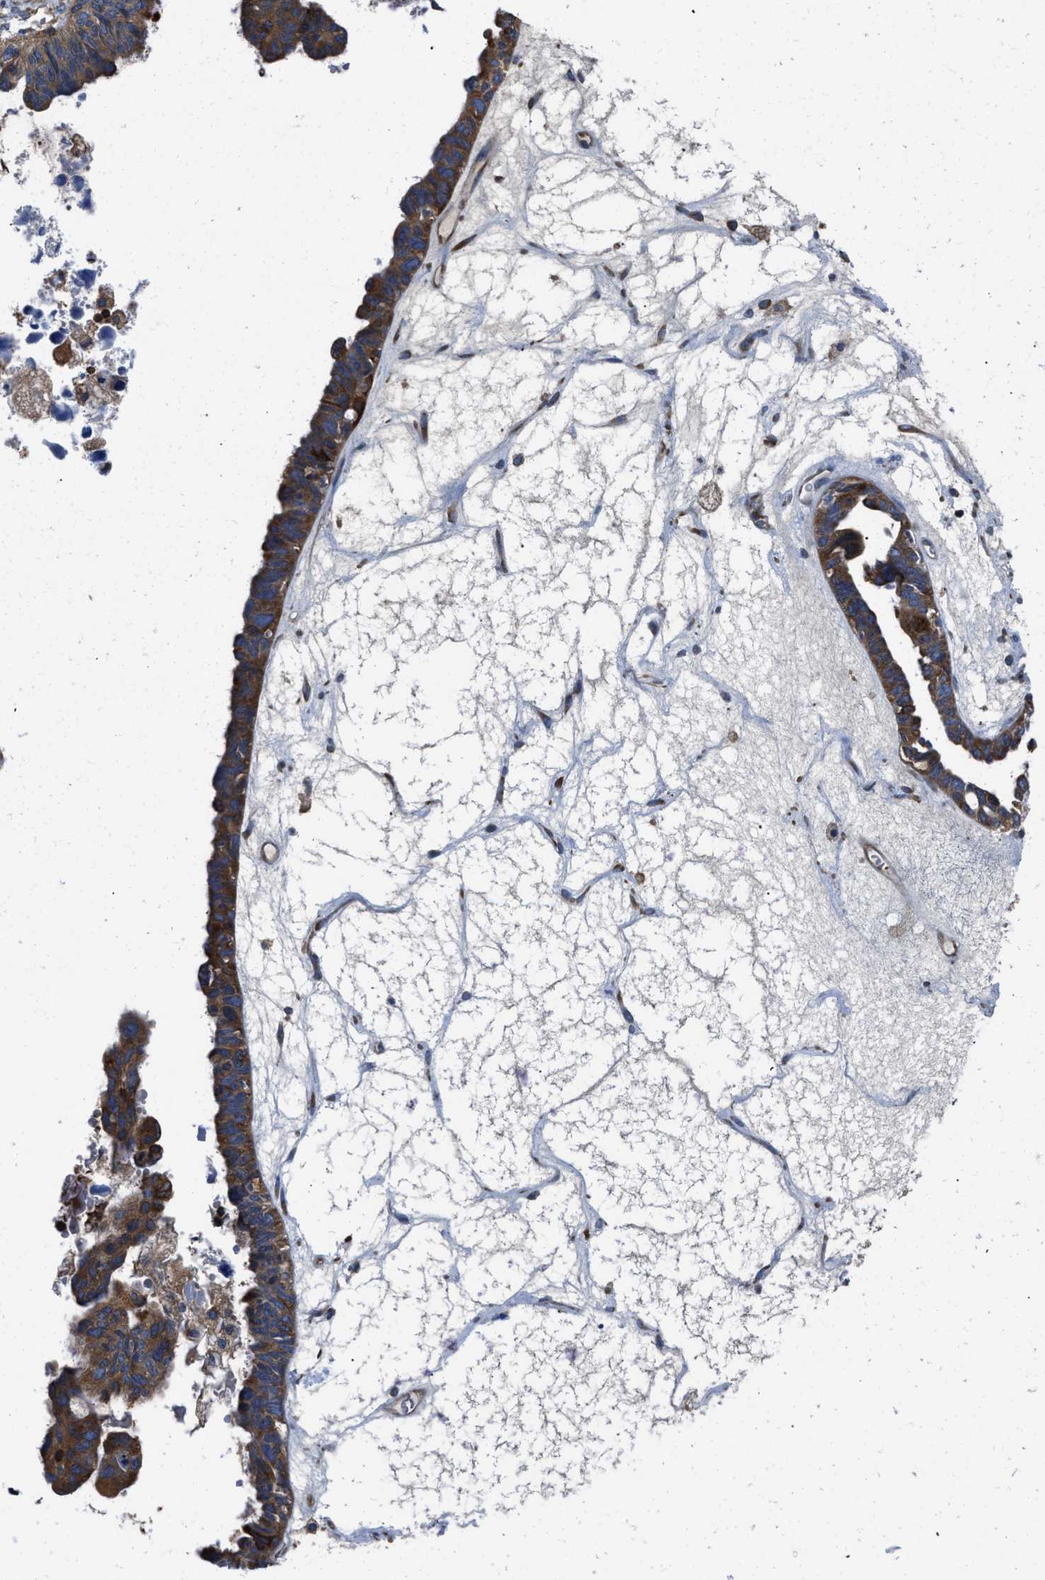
{"staining": {"intensity": "moderate", "quantity": ">75%", "location": "cytoplasmic/membranous"}, "tissue": "ovarian cancer", "cell_type": "Tumor cells", "image_type": "cancer", "snomed": [{"axis": "morphology", "description": "Cystadenocarcinoma, serous, NOS"}, {"axis": "topography", "description": "Ovary"}], "caption": "Immunohistochemical staining of human ovarian cancer (serous cystadenocarcinoma) exhibits moderate cytoplasmic/membranous protein positivity in approximately >75% of tumor cells.", "gene": "YARS1", "patient": {"sex": "female", "age": 79}}